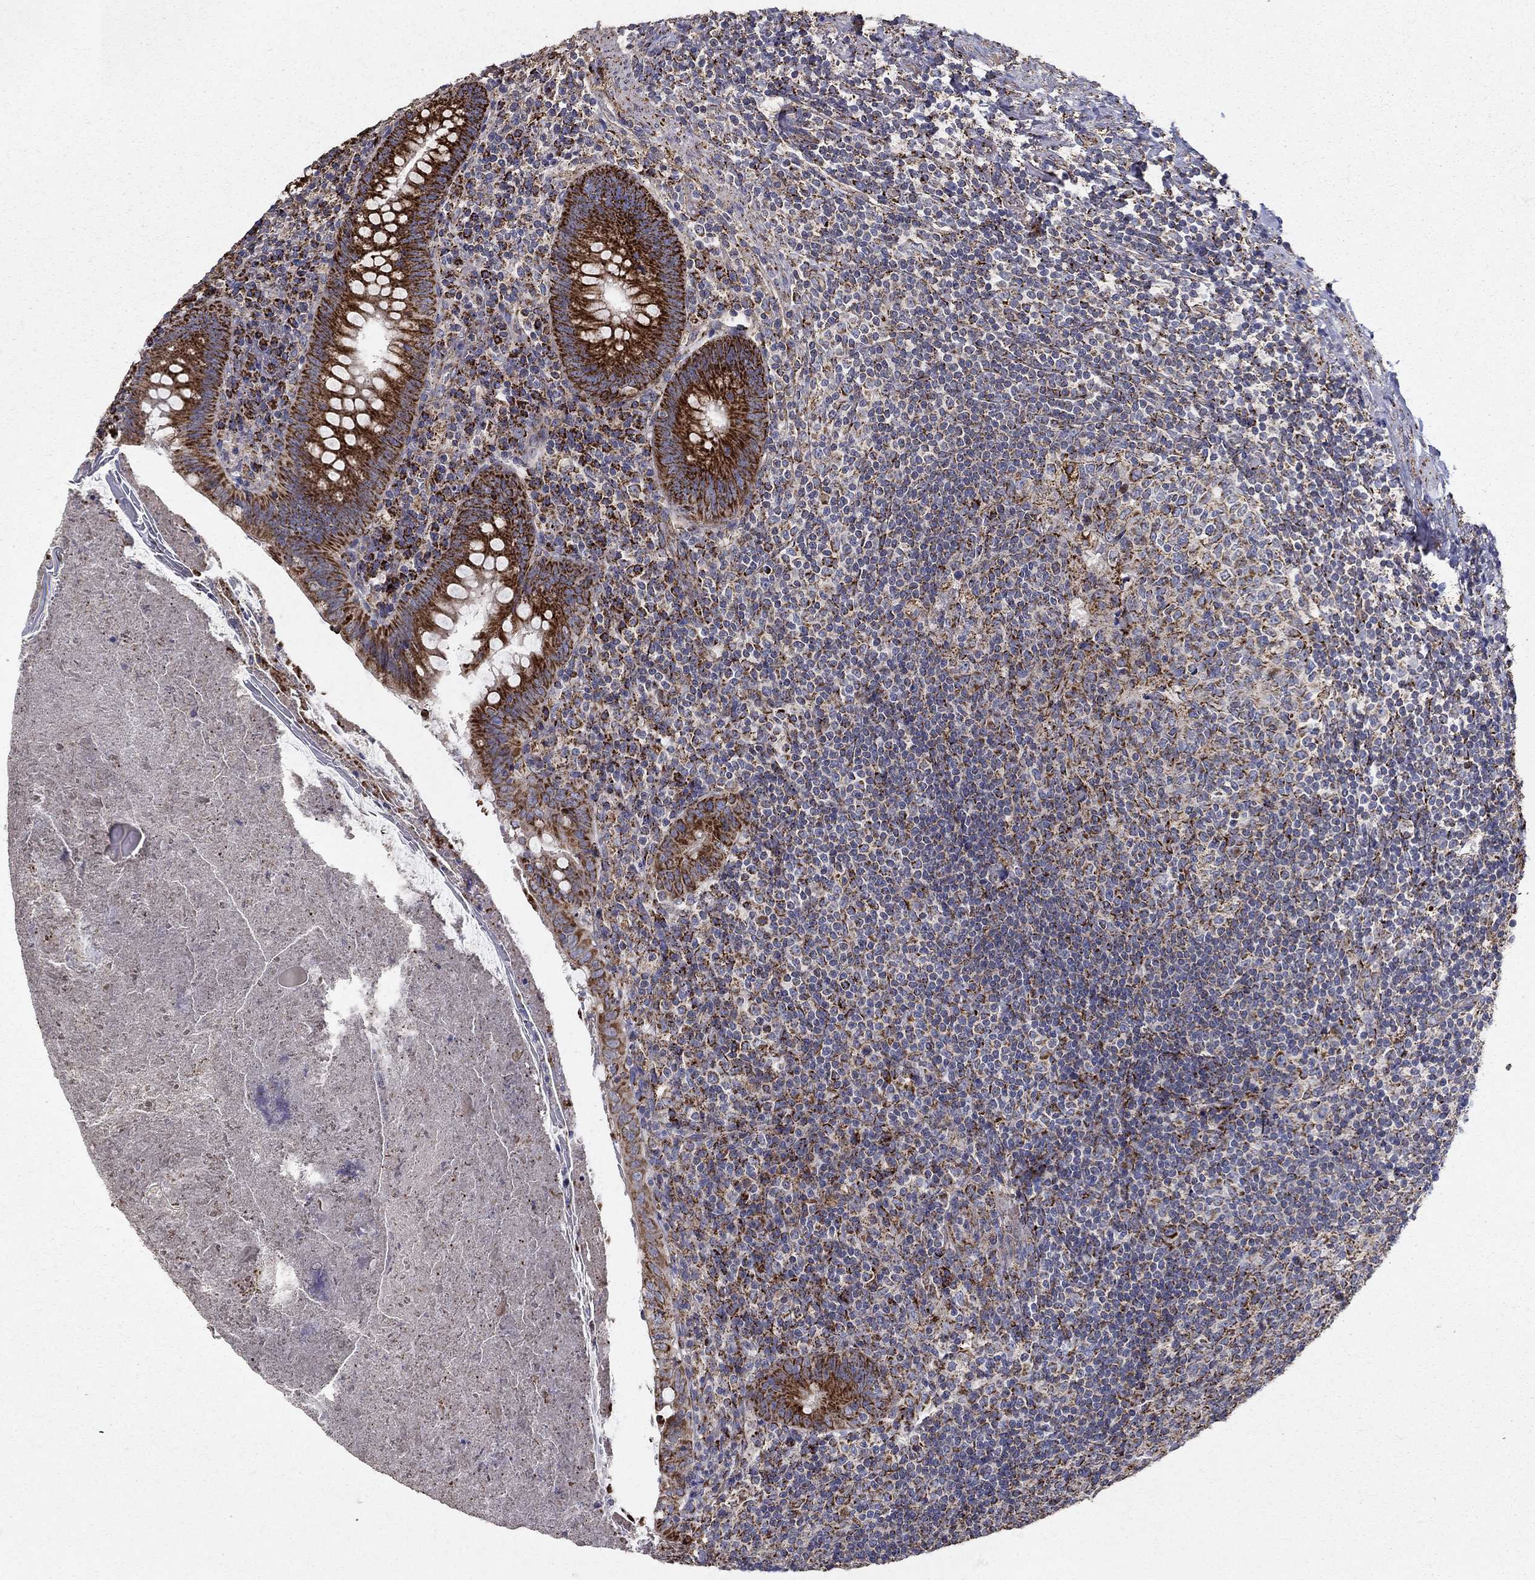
{"staining": {"intensity": "strong", "quantity": ">75%", "location": "cytoplasmic/membranous"}, "tissue": "appendix", "cell_type": "Glandular cells", "image_type": "normal", "snomed": [{"axis": "morphology", "description": "Normal tissue, NOS"}, {"axis": "topography", "description": "Appendix"}], "caption": "Brown immunohistochemical staining in benign appendix displays strong cytoplasmic/membranous positivity in approximately >75% of glandular cells.", "gene": "GCSH", "patient": {"sex": "male", "age": 47}}